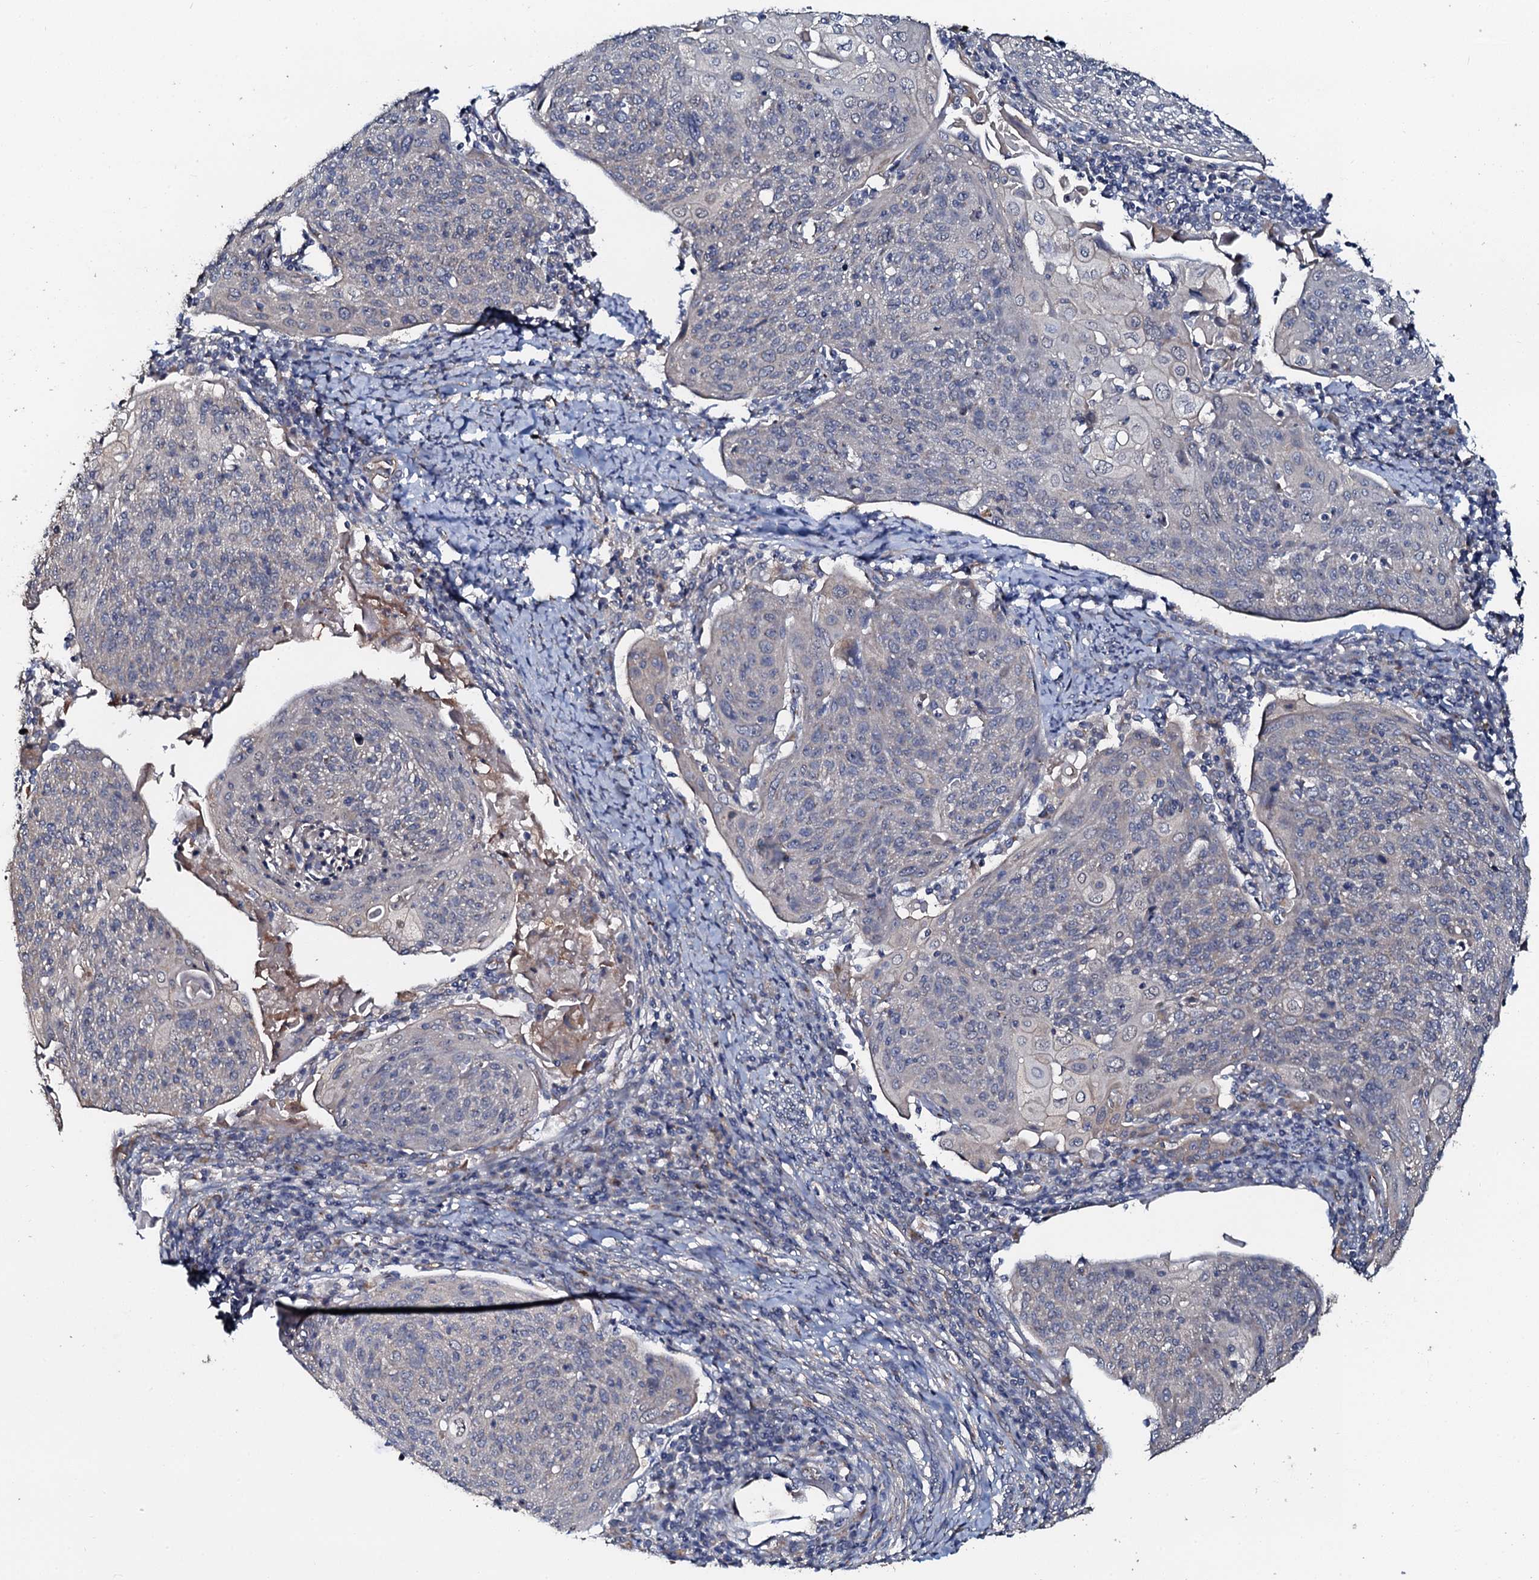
{"staining": {"intensity": "negative", "quantity": "none", "location": "none"}, "tissue": "cervical cancer", "cell_type": "Tumor cells", "image_type": "cancer", "snomed": [{"axis": "morphology", "description": "Squamous cell carcinoma, NOS"}, {"axis": "topography", "description": "Cervix"}], "caption": "IHC of squamous cell carcinoma (cervical) demonstrates no positivity in tumor cells.", "gene": "GLCE", "patient": {"sex": "female", "age": 67}}